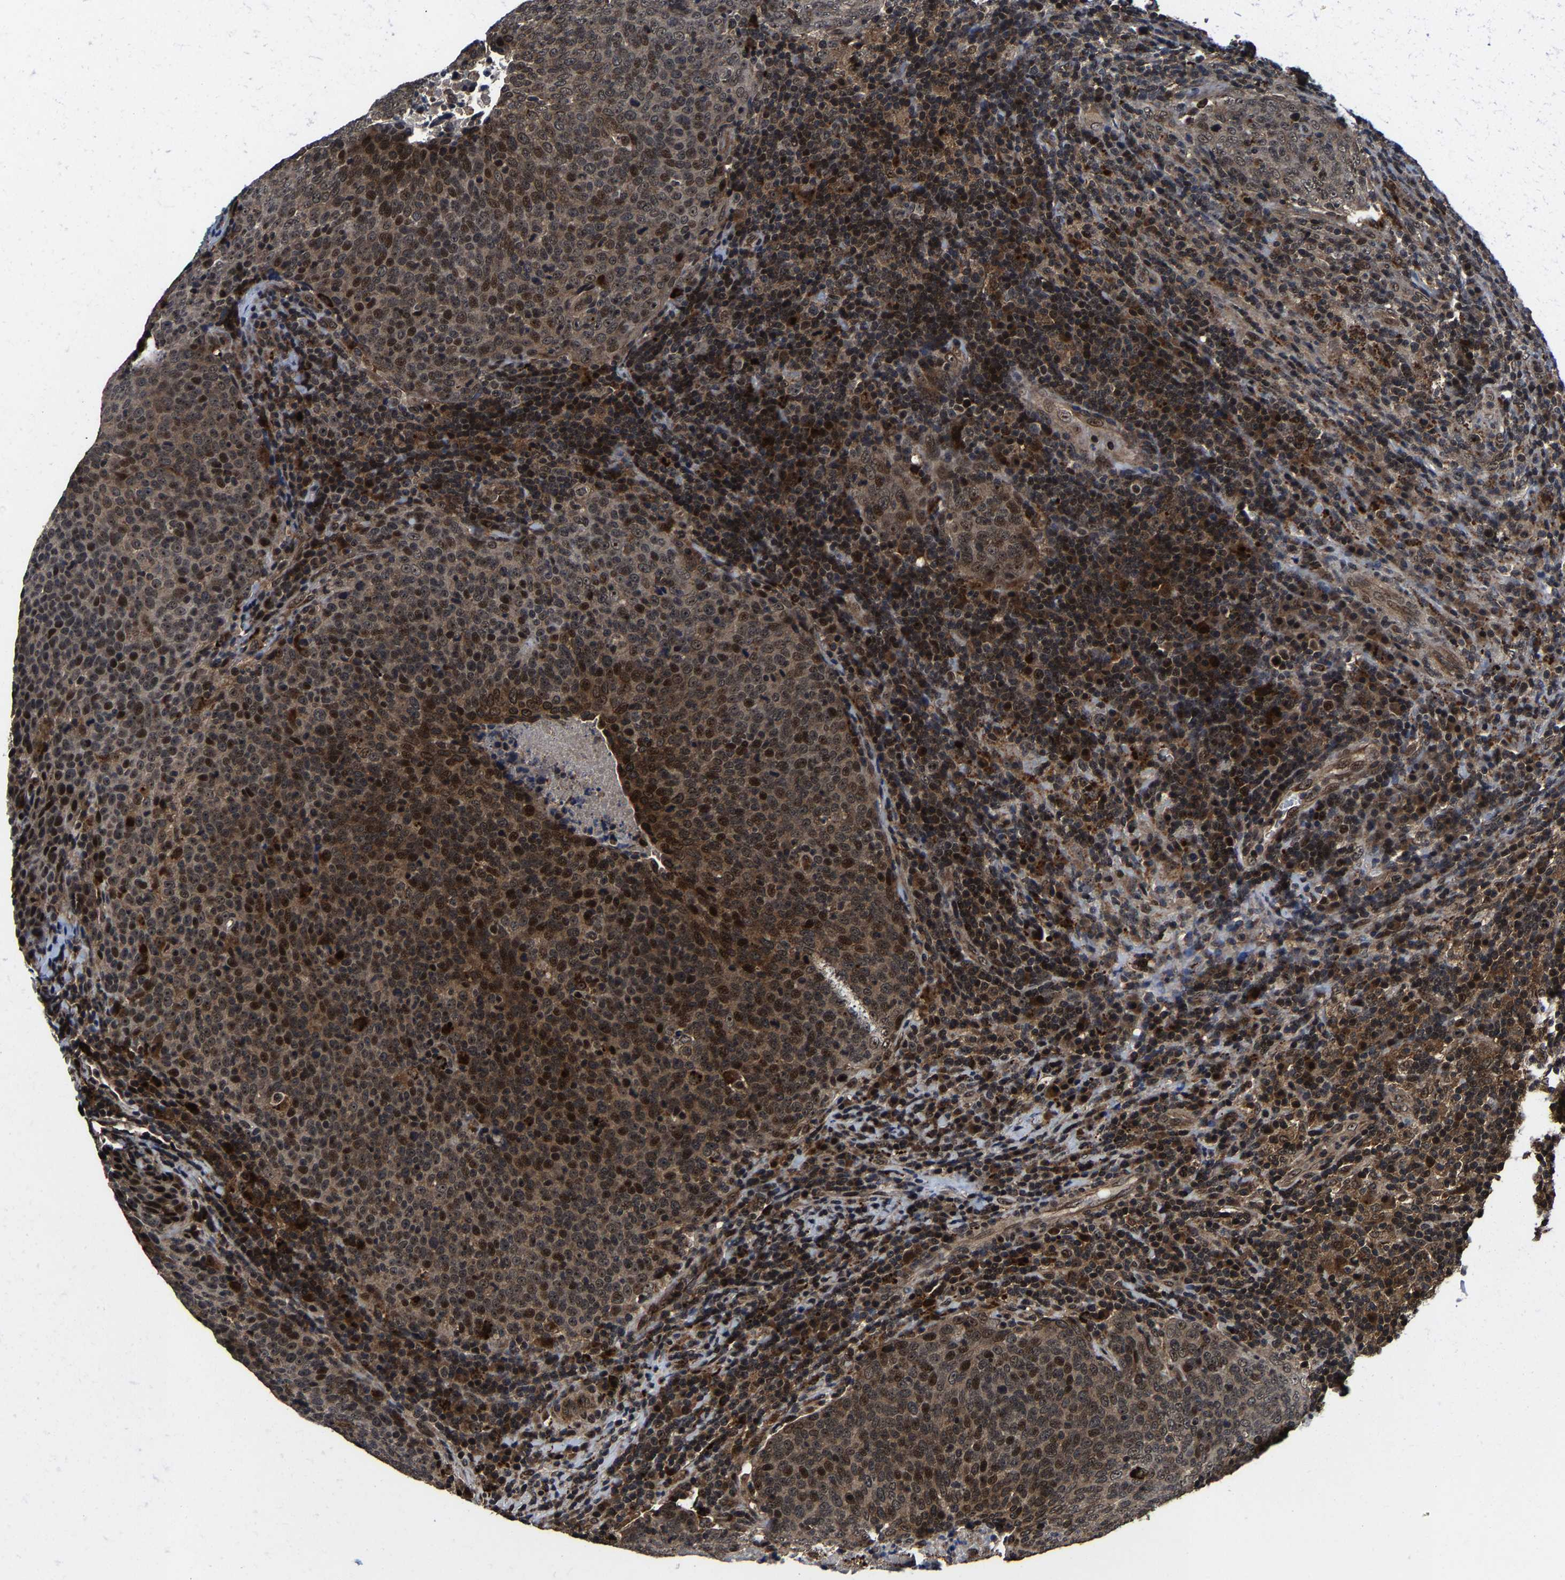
{"staining": {"intensity": "moderate", "quantity": ">75%", "location": "cytoplasmic/membranous,nuclear"}, "tissue": "head and neck cancer", "cell_type": "Tumor cells", "image_type": "cancer", "snomed": [{"axis": "morphology", "description": "Squamous cell carcinoma, NOS"}, {"axis": "morphology", "description": "Squamous cell carcinoma, metastatic, NOS"}, {"axis": "topography", "description": "Lymph node"}, {"axis": "topography", "description": "Head-Neck"}], "caption": "Human head and neck cancer (metastatic squamous cell carcinoma) stained with a protein marker exhibits moderate staining in tumor cells.", "gene": "ZCCHC7", "patient": {"sex": "male", "age": 62}}